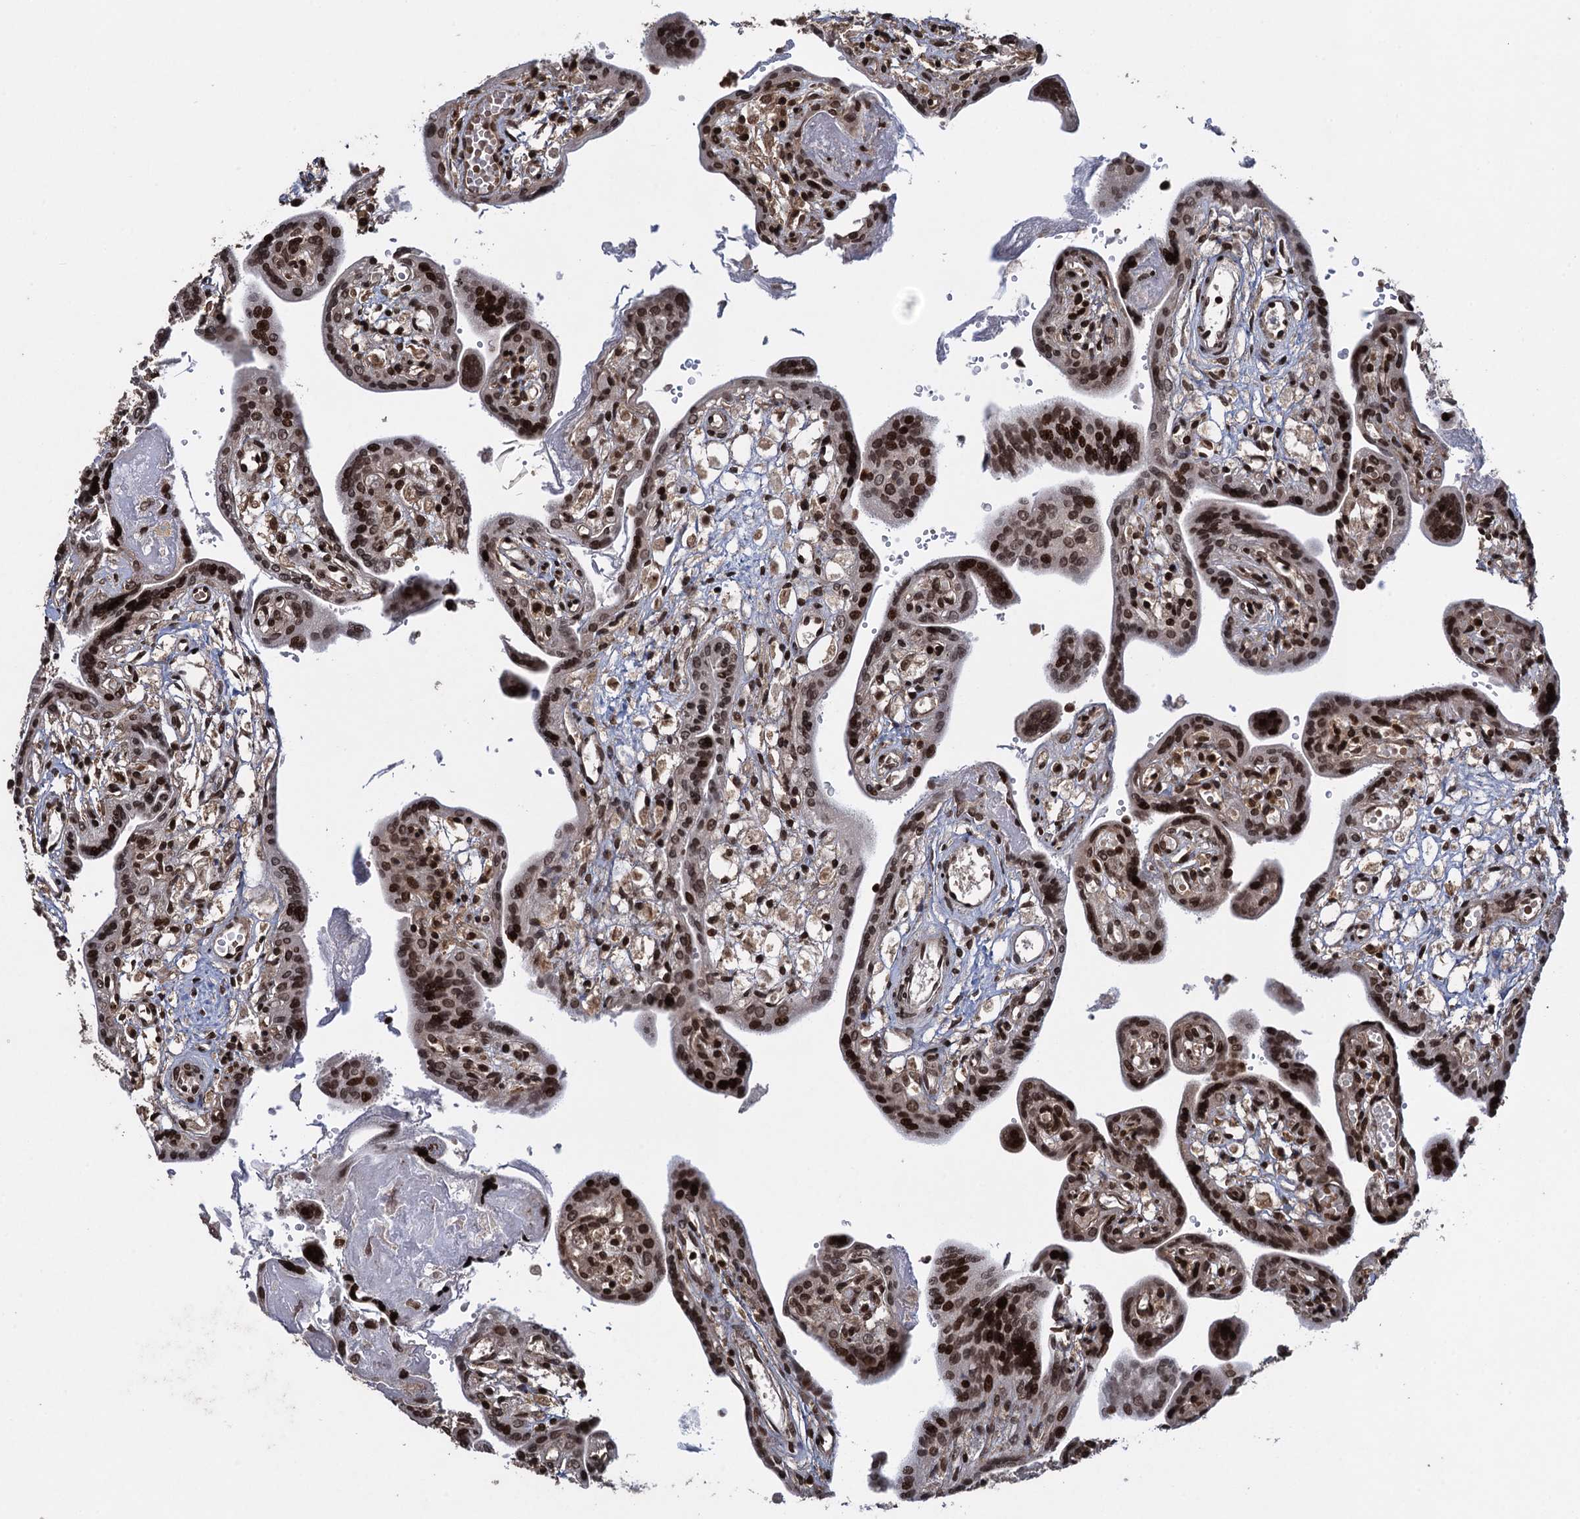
{"staining": {"intensity": "strong", "quantity": ">75%", "location": "cytoplasmic/membranous,nuclear"}, "tissue": "placenta", "cell_type": "Trophoblastic cells", "image_type": "normal", "snomed": [{"axis": "morphology", "description": "Normal tissue, NOS"}, {"axis": "topography", "description": "Placenta"}], "caption": "A photomicrograph of human placenta stained for a protein shows strong cytoplasmic/membranous,nuclear brown staining in trophoblastic cells. The staining is performed using DAB (3,3'-diaminobenzidine) brown chromogen to label protein expression. The nuclei are counter-stained blue using hematoxylin.", "gene": "ZNF169", "patient": {"sex": "female", "age": 37}}